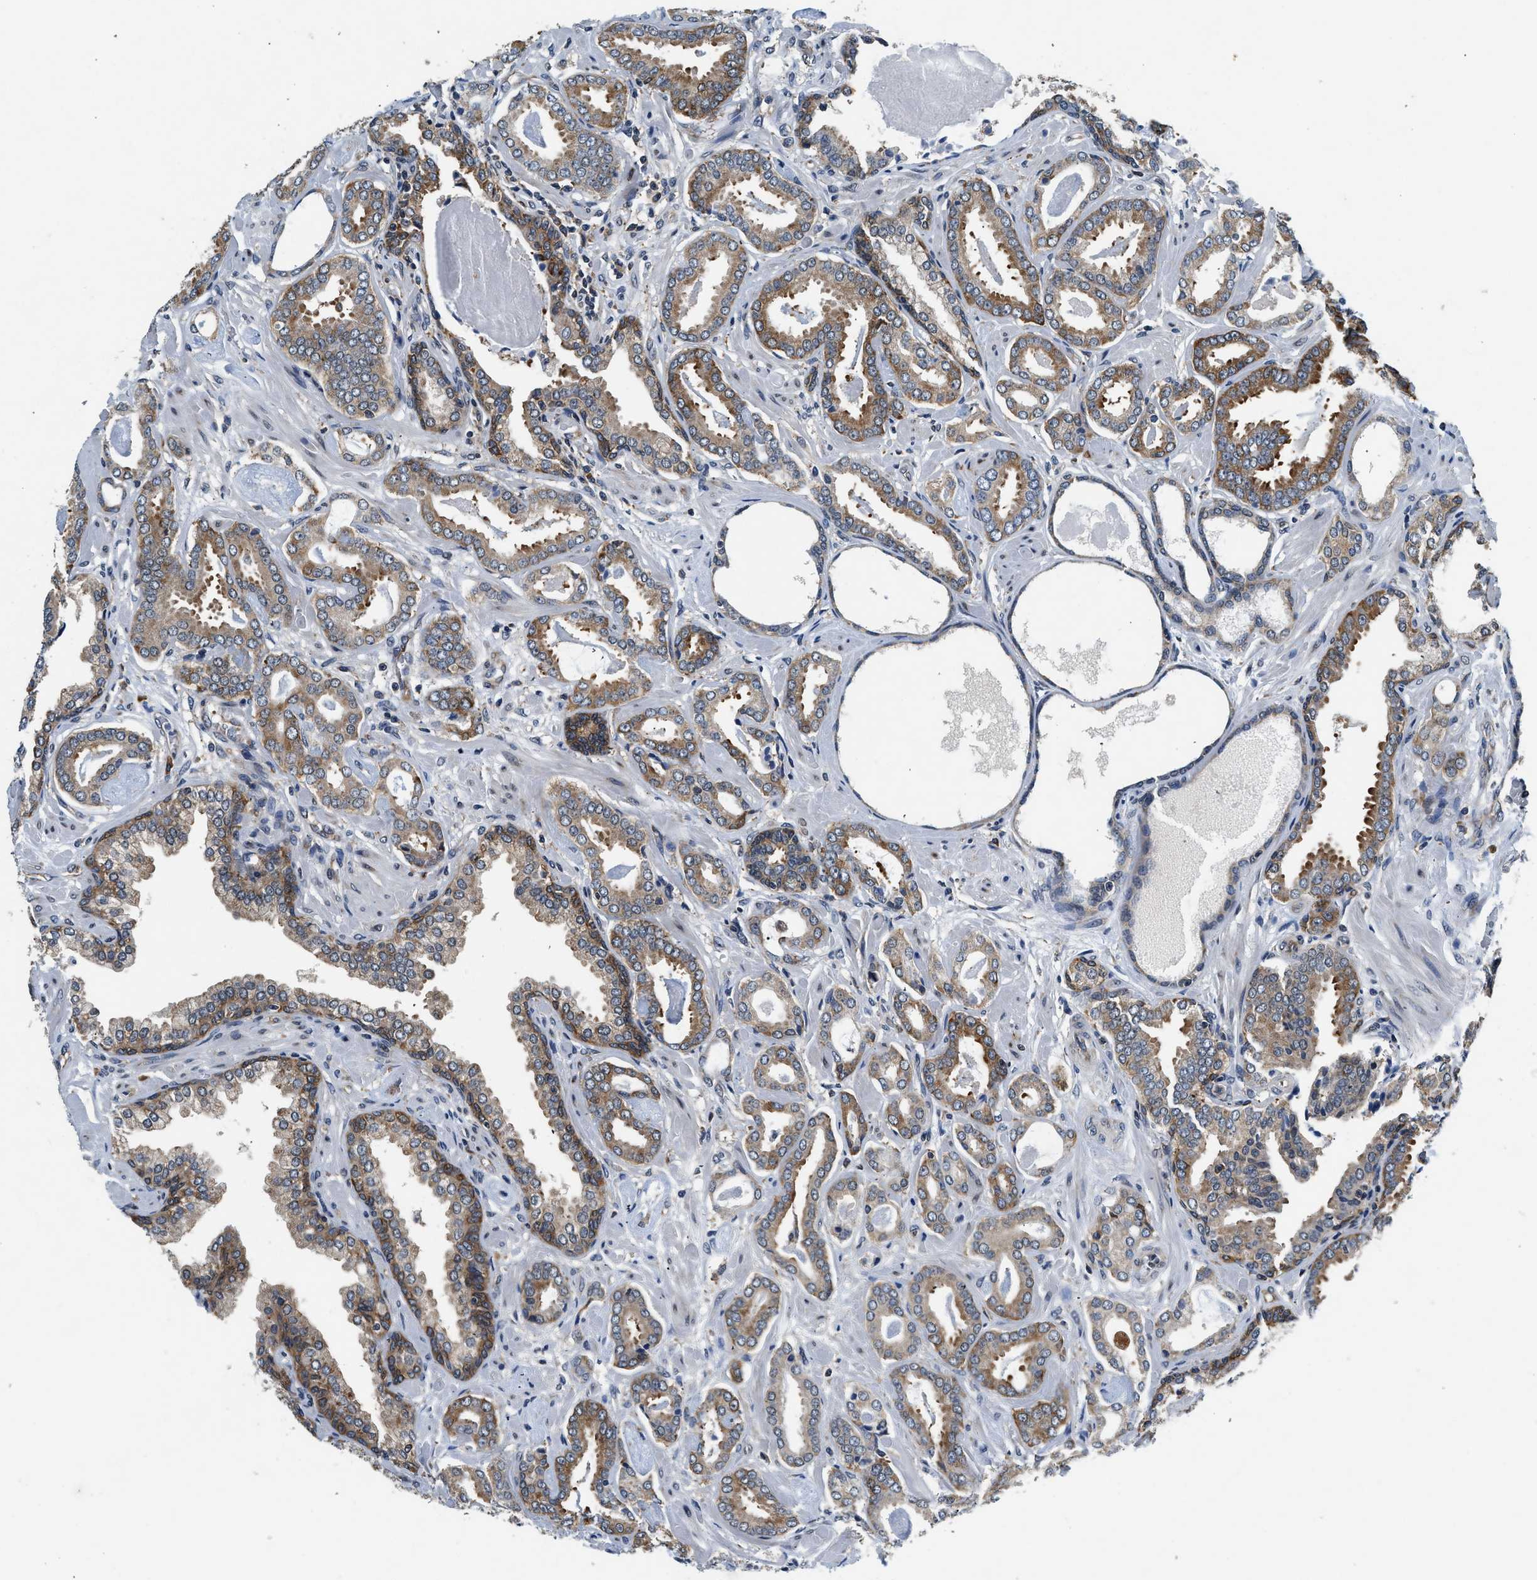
{"staining": {"intensity": "moderate", "quantity": ">75%", "location": "cytoplasmic/membranous"}, "tissue": "prostate cancer", "cell_type": "Tumor cells", "image_type": "cancer", "snomed": [{"axis": "morphology", "description": "Adenocarcinoma, Low grade"}, {"axis": "topography", "description": "Prostate"}], "caption": "Prostate adenocarcinoma (low-grade) stained for a protein (brown) displays moderate cytoplasmic/membranous positive positivity in approximately >75% of tumor cells.", "gene": "PA2G4", "patient": {"sex": "male", "age": 53}}